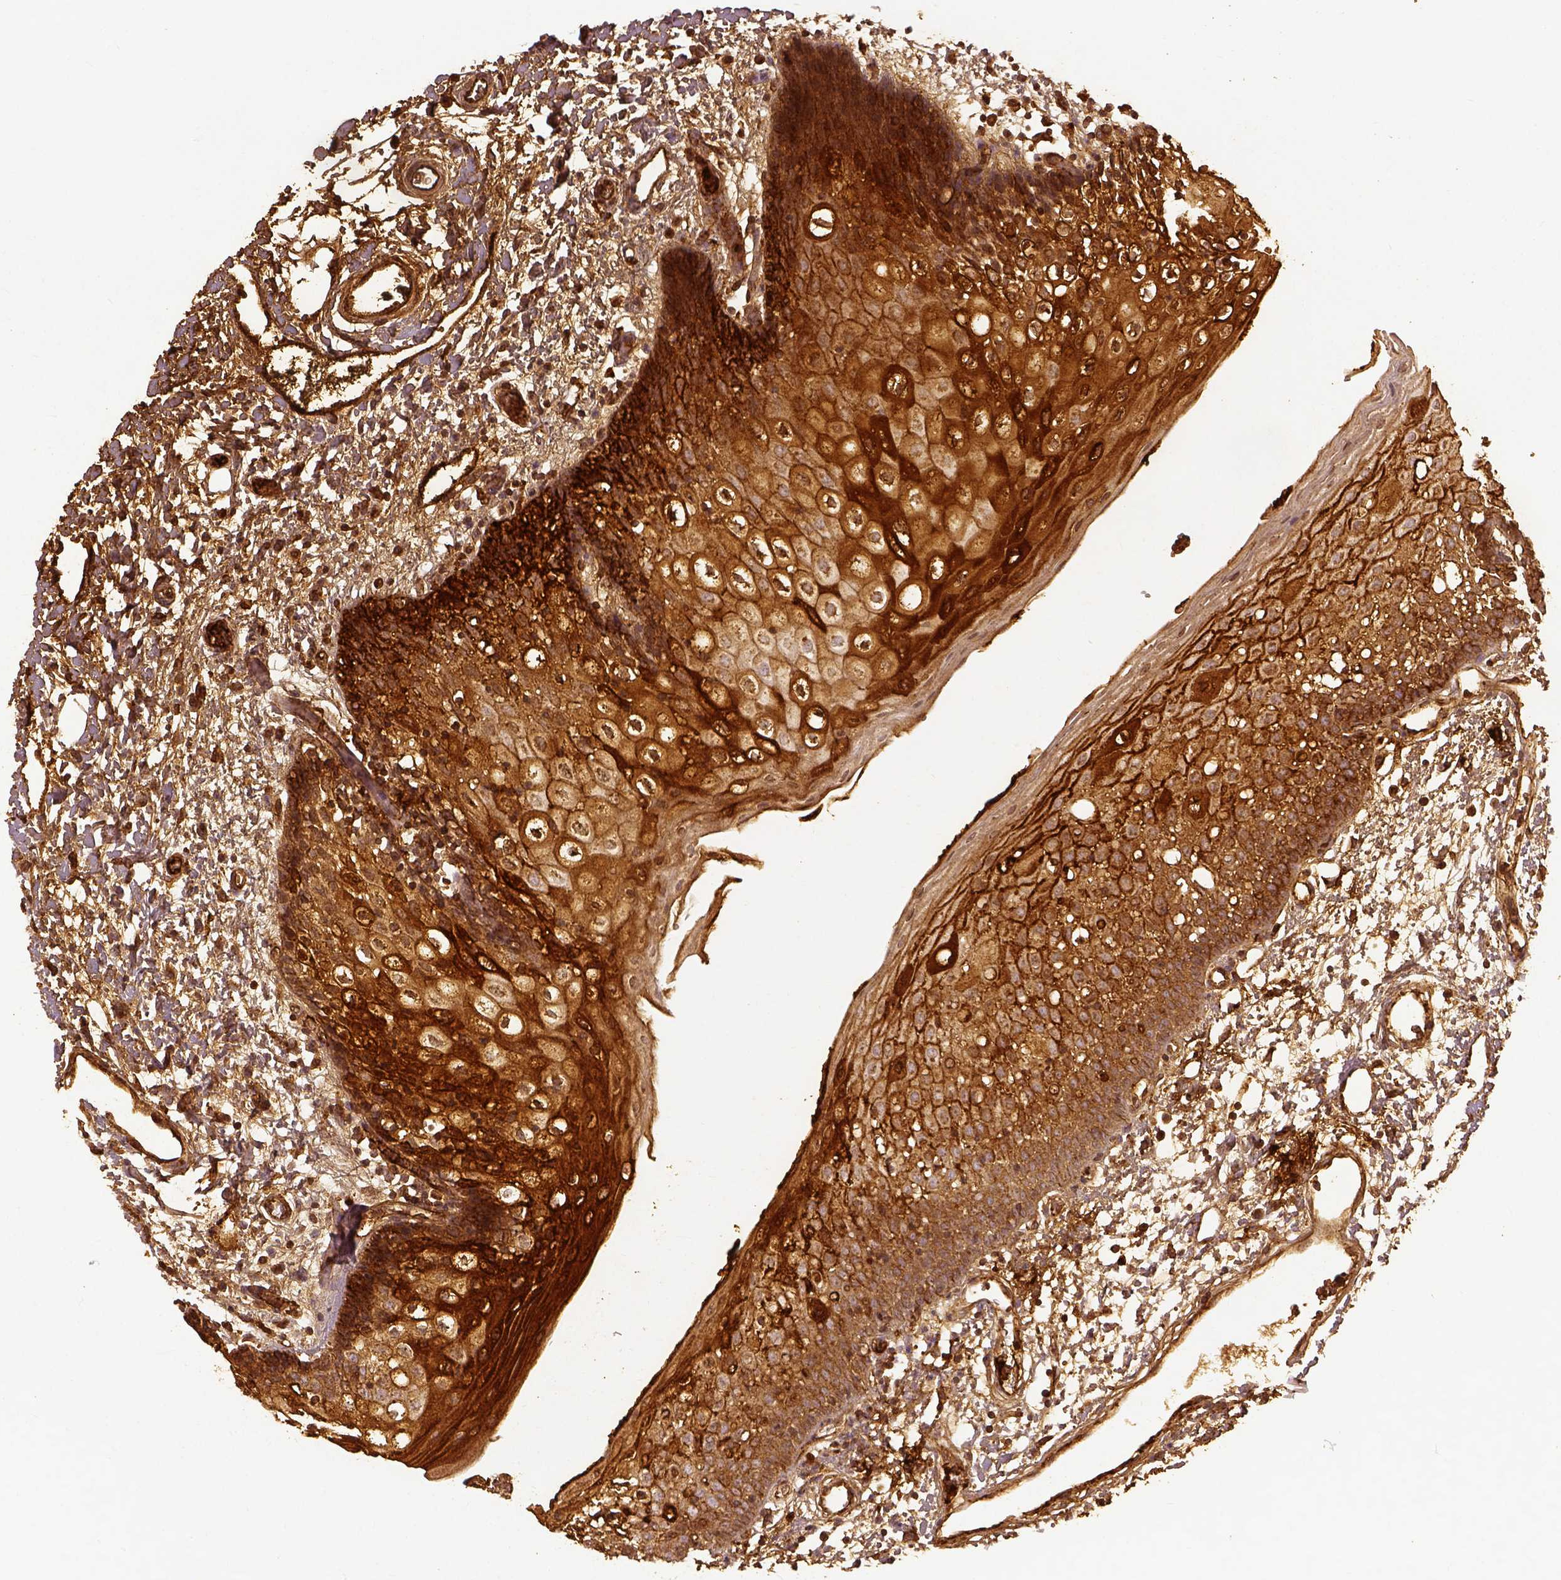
{"staining": {"intensity": "strong", "quantity": ">75%", "location": "cytoplasmic/membranous"}, "tissue": "oral mucosa", "cell_type": "Squamous epithelial cells", "image_type": "normal", "snomed": [{"axis": "morphology", "description": "Normal tissue, NOS"}, {"axis": "topography", "description": "Oral tissue"}], "caption": "A high amount of strong cytoplasmic/membranous expression is identified in about >75% of squamous epithelial cells in benign oral mucosa. The protein is shown in brown color, while the nuclei are stained blue.", "gene": "VEGFA", "patient": {"sex": "female", "age": 43}}